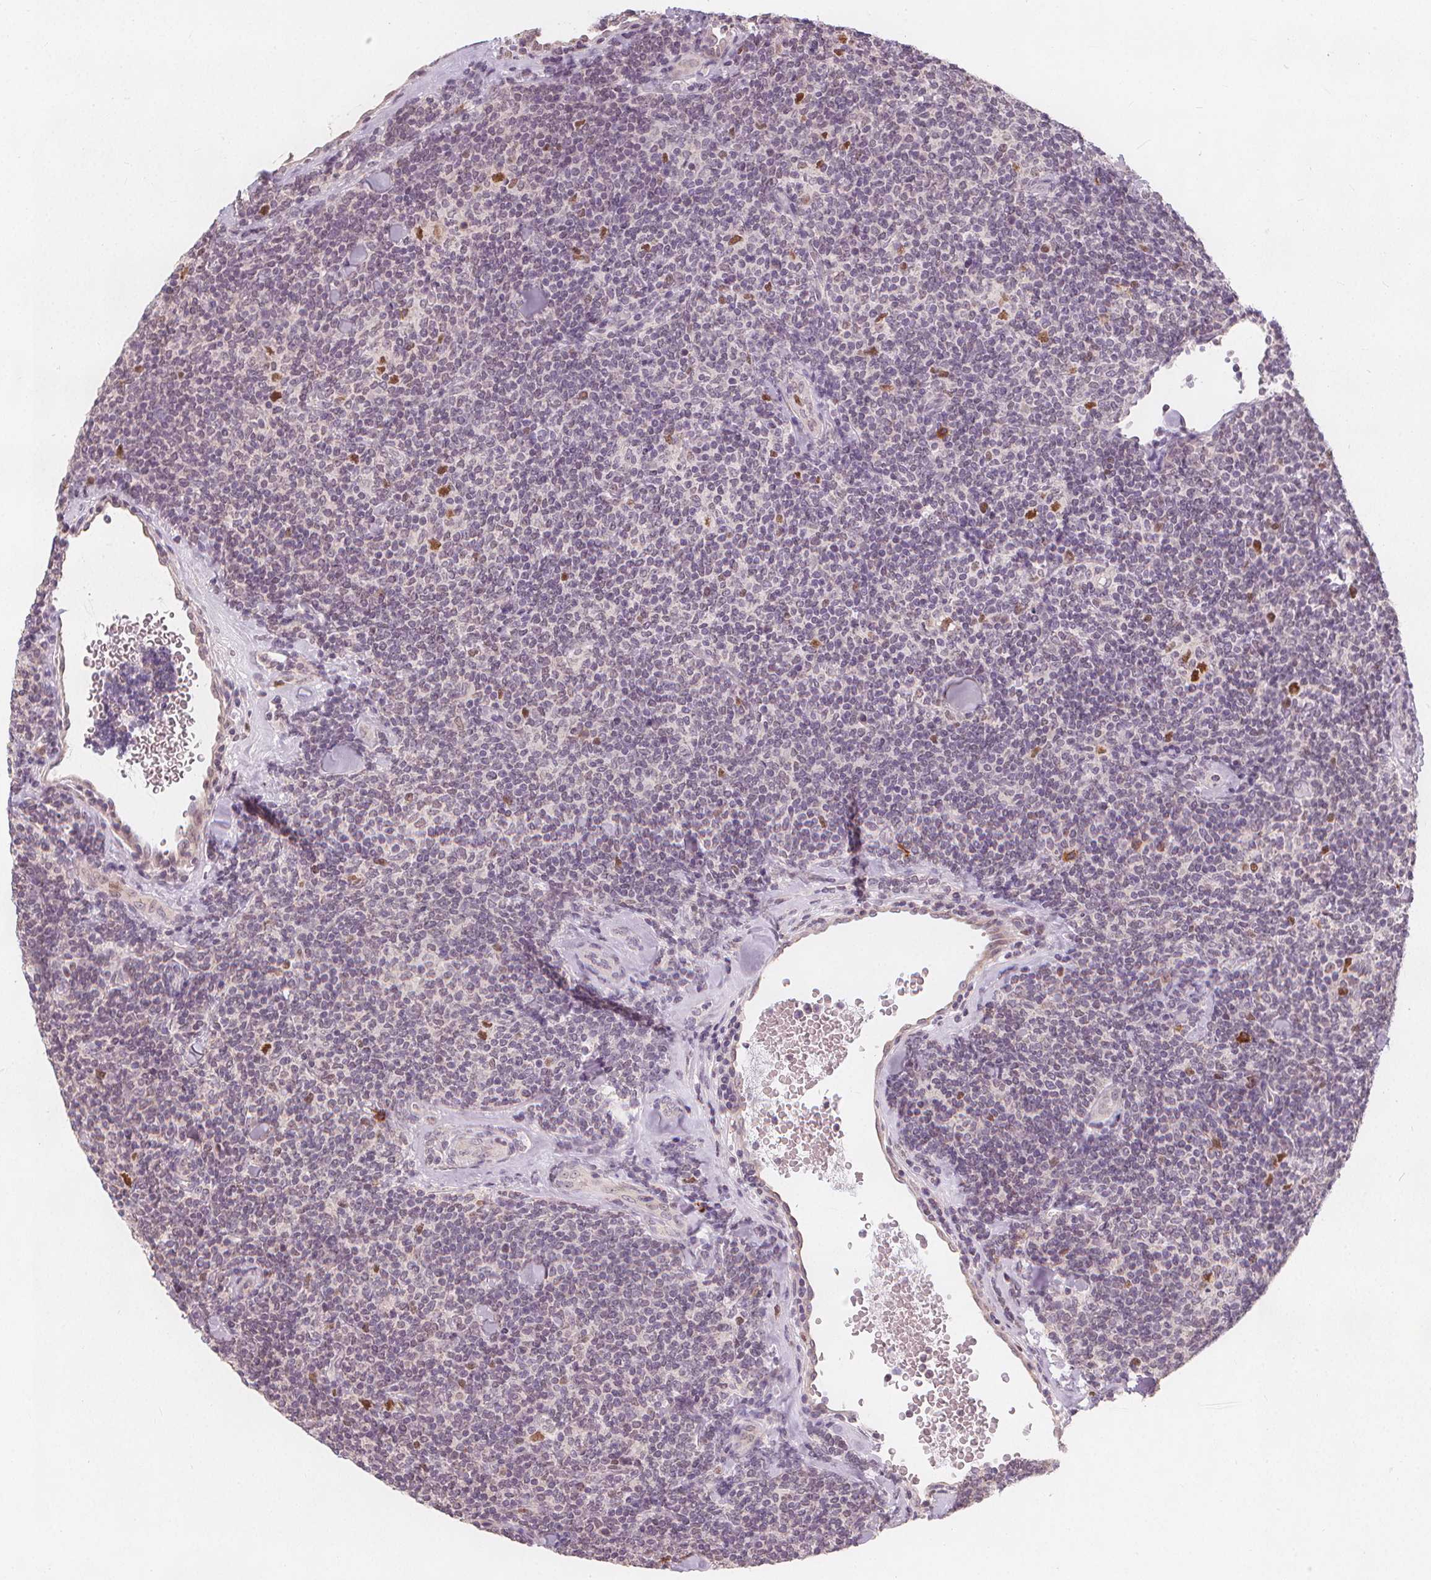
{"staining": {"intensity": "negative", "quantity": "none", "location": "none"}, "tissue": "lymphoma", "cell_type": "Tumor cells", "image_type": "cancer", "snomed": [{"axis": "morphology", "description": "Malignant lymphoma, non-Hodgkin's type, Low grade"}, {"axis": "topography", "description": "Lymph node"}], "caption": "High power microscopy image of an IHC micrograph of low-grade malignant lymphoma, non-Hodgkin's type, revealing no significant expression in tumor cells. (Immunohistochemistry, brightfield microscopy, high magnification).", "gene": "TIPIN", "patient": {"sex": "female", "age": 56}}